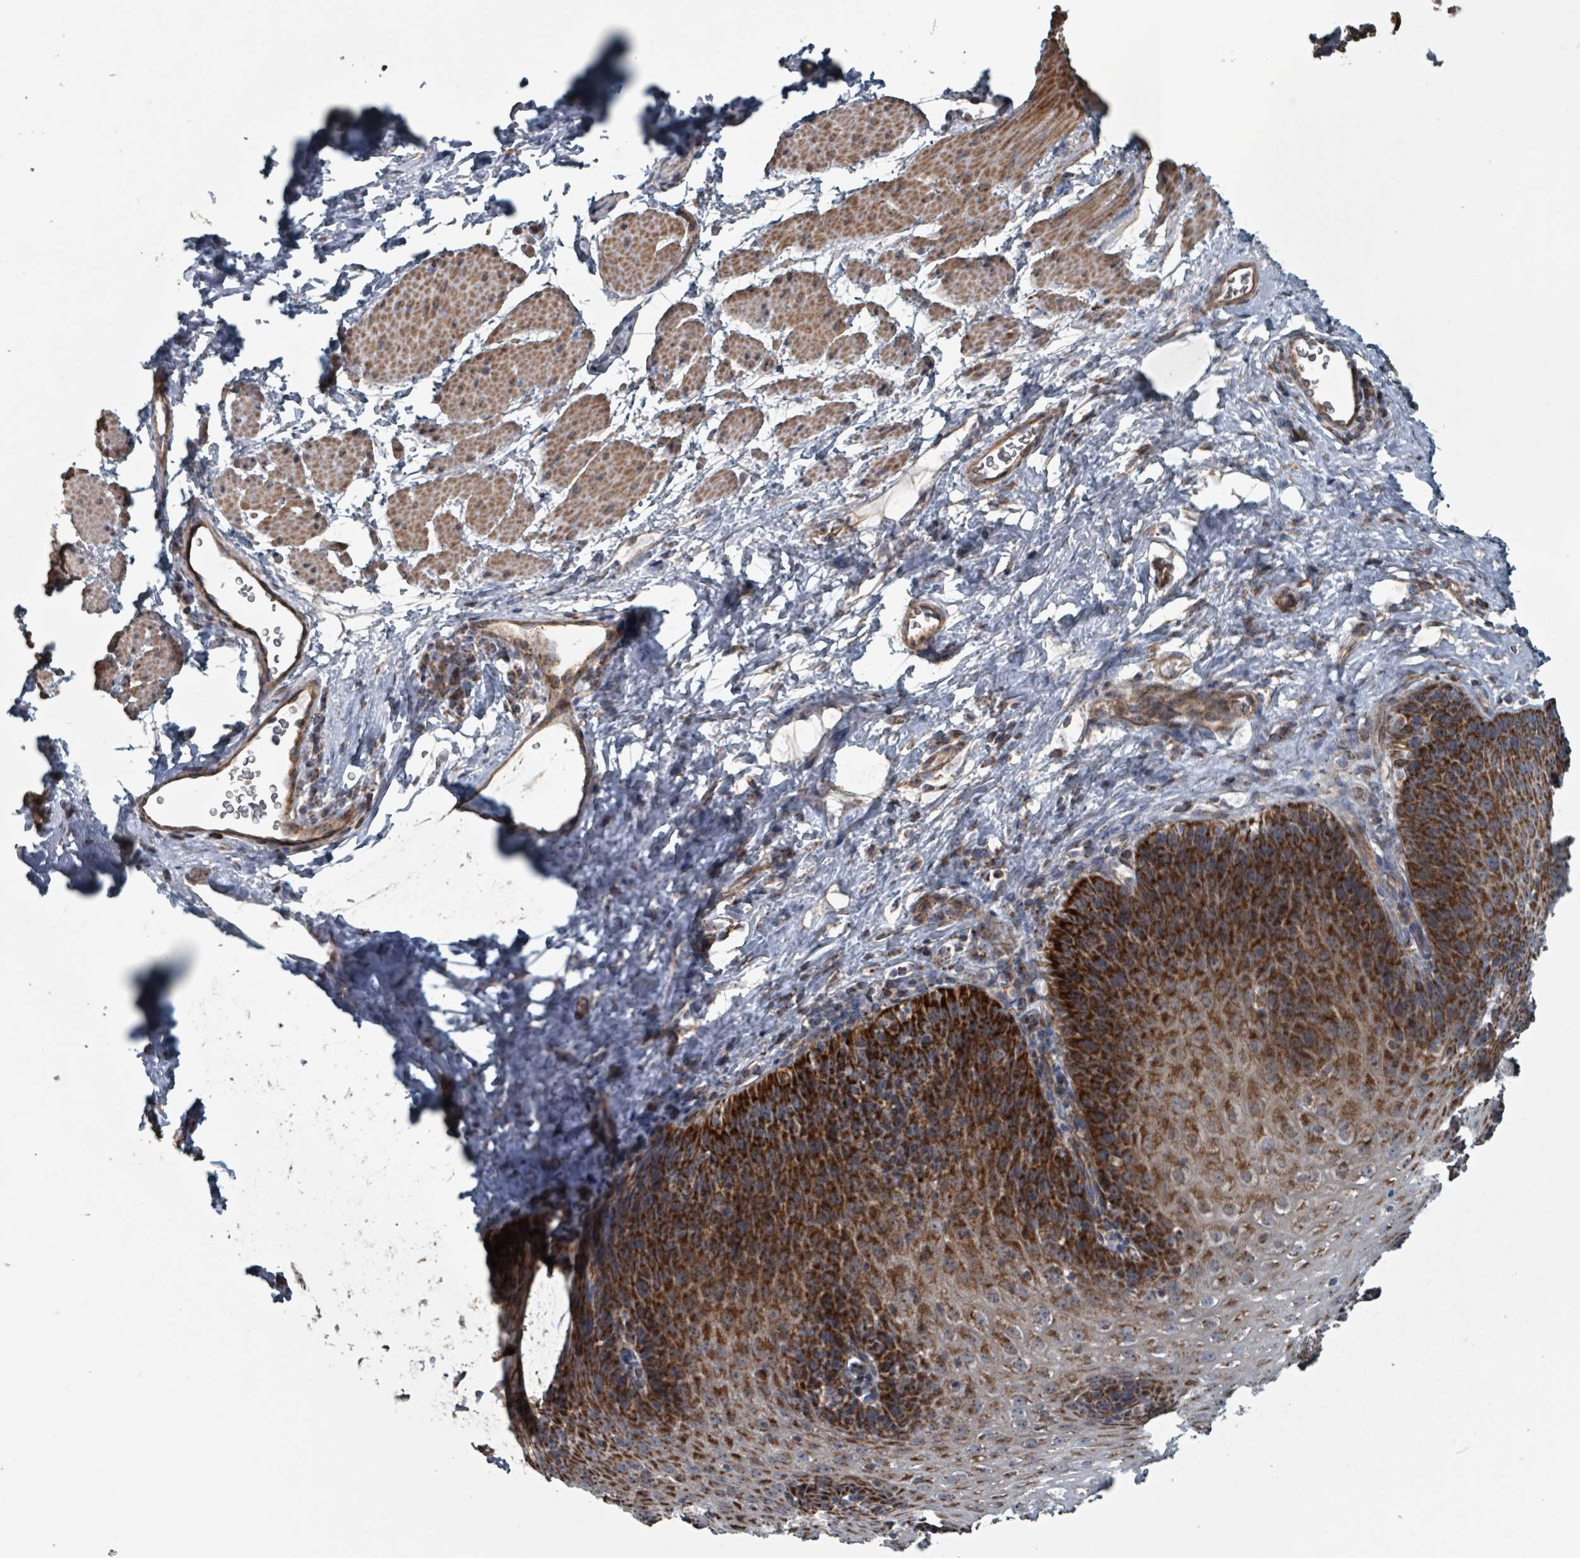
{"staining": {"intensity": "strong", "quantity": ">75%", "location": "cytoplasmic/membranous"}, "tissue": "esophagus", "cell_type": "Squamous epithelial cells", "image_type": "normal", "snomed": [{"axis": "morphology", "description": "Normal tissue, NOS"}, {"axis": "topography", "description": "Esophagus"}], "caption": "Approximately >75% of squamous epithelial cells in benign esophagus demonstrate strong cytoplasmic/membranous protein staining as visualized by brown immunohistochemical staining.", "gene": "MRPL4", "patient": {"sex": "female", "age": 61}}